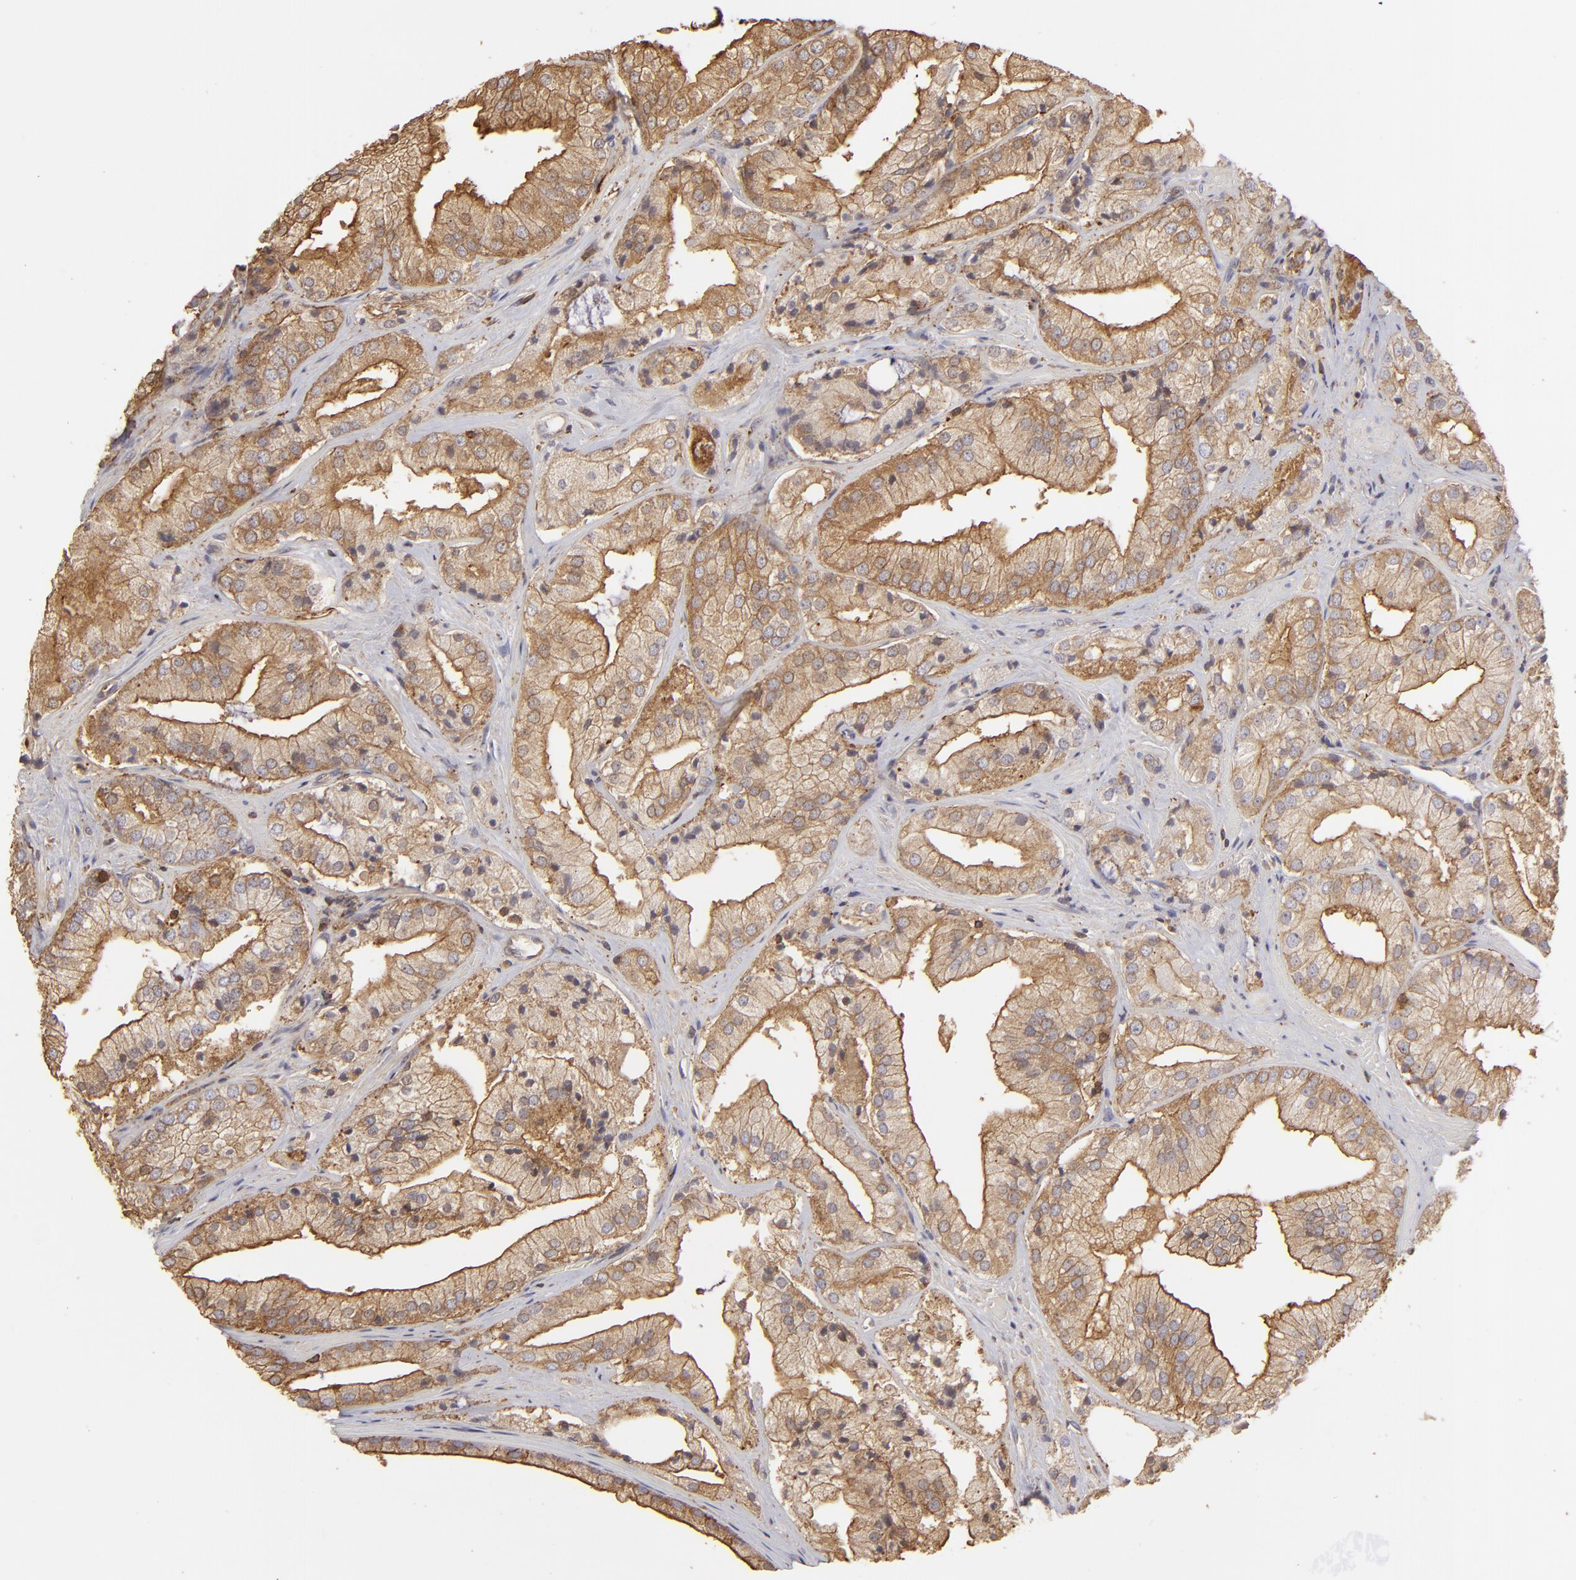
{"staining": {"intensity": "moderate", "quantity": ">75%", "location": "cytoplasmic/membranous"}, "tissue": "prostate cancer", "cell_type": "Tumor cells", "image_type": "cancer", "snomed": [{"axis": "morphology", "description": "Adenocarcinoma, Low grade"}, {"axis": "topography", "description": "Prostate"}], "caption": "Adenocarcinoma (low-grade) (prostate) stained with DAB immunohistochemistry reveals medium levels of moderate cytoplasmic/membranous positivity in approximately >75% of tumor cells. Using DAB (brown) and hematoxylin (blue) stains, captured at high magnification using brightfield microscopy.", "gene": "ACTB", "patient": {"sex": "male", "age": 60}}